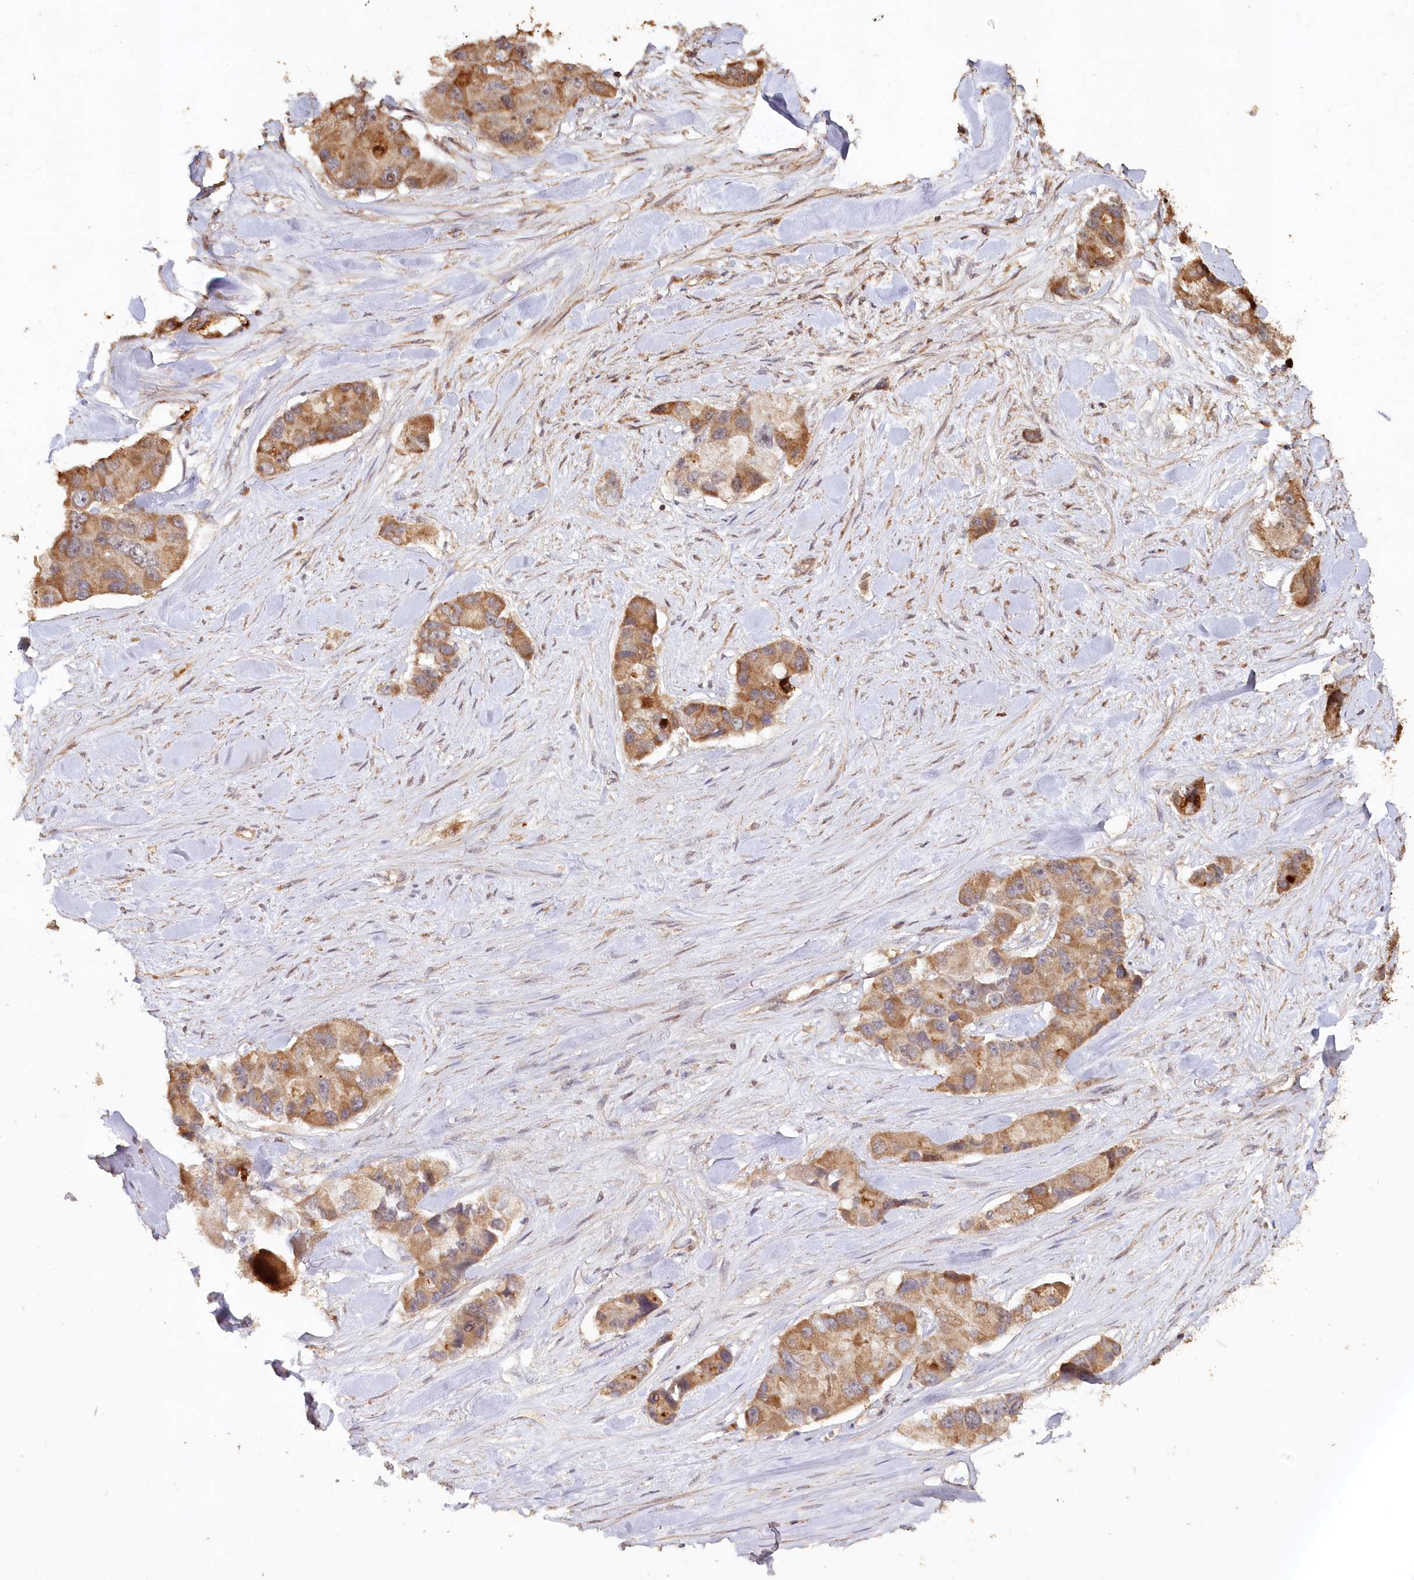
{"staining": {"intensity": "moderate", "quantity": ">75%", "location": "cytoplasmic/membranous"}, "tissue": "lung cancer", "cell_type": "Tumor cells", "image_type": "cancer", "snomed": [{"axis": "morphology", "description": "Adenocarcinoma, NOS"}, {"axis": "topography", "description": "Lung"}], "caption": "A high-resolution micrograph shows immunohistochemistry staining of lung adenocarcinoma, which displays moderate cytoplasmic/membranous staining in about >75% of tumor cells.", "gene": "HAL", "patient": {"sex": "female", "age": 54}}